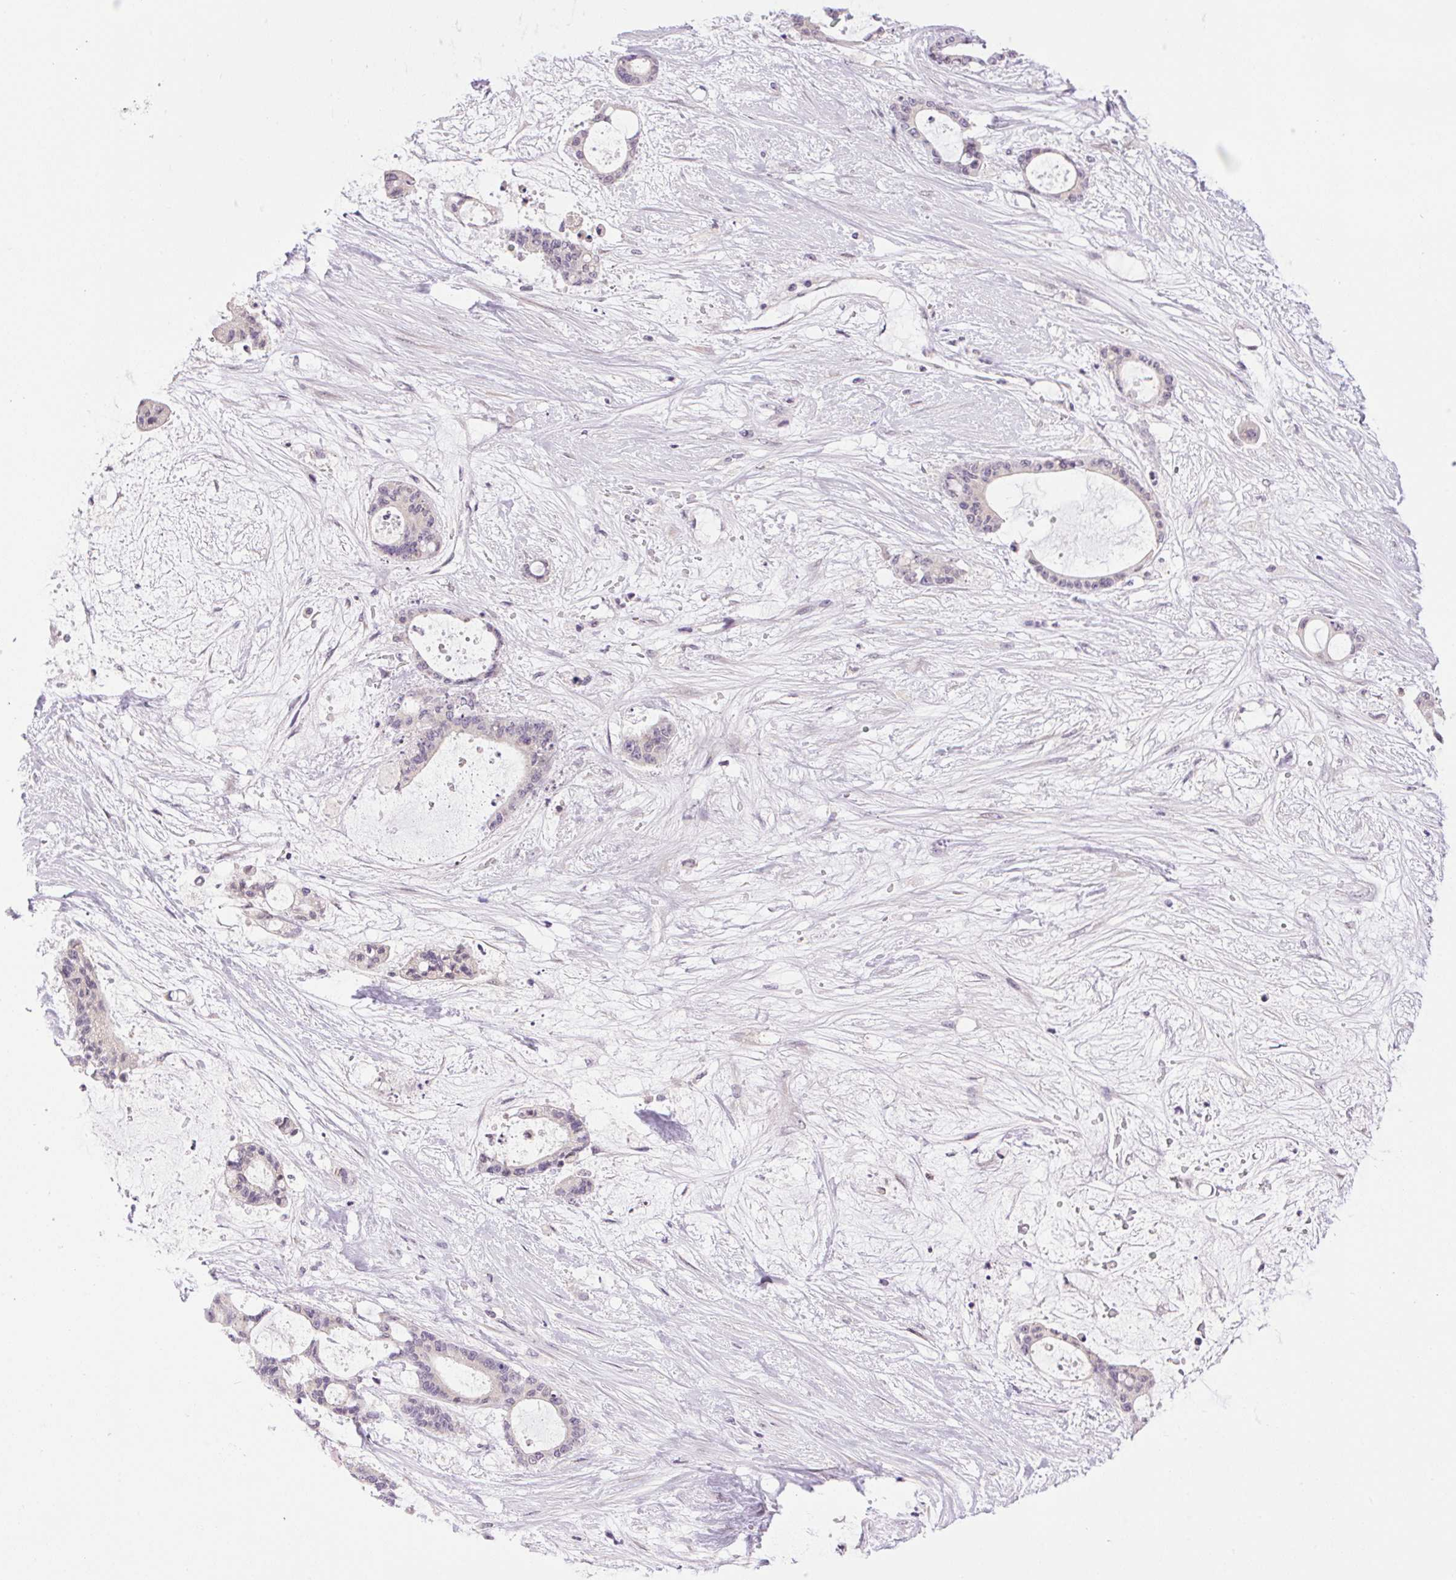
{"staining": {"intensity": "negative", "quantity": "none", "location": "none"}, "tissue": "liver cancer", "cell_type": "Tumor cells", "image_type": "cancer", "snomed": [{"axis": "morphology", "description": "Normal tissue, NOS"}, {"axis": "morphology", "description": "Cholangiocarcinoma"}, {"axis": "topography", "description": "Liver"}, {"axis": "topography", "description": "Peripheral nerve tissue"}], "caption": "Tumor cells are negative for brown protein staining in liver cholangiocarcinoma.", "gene": "SMIM13", "patient": {"sex": "female", "age": 73}}